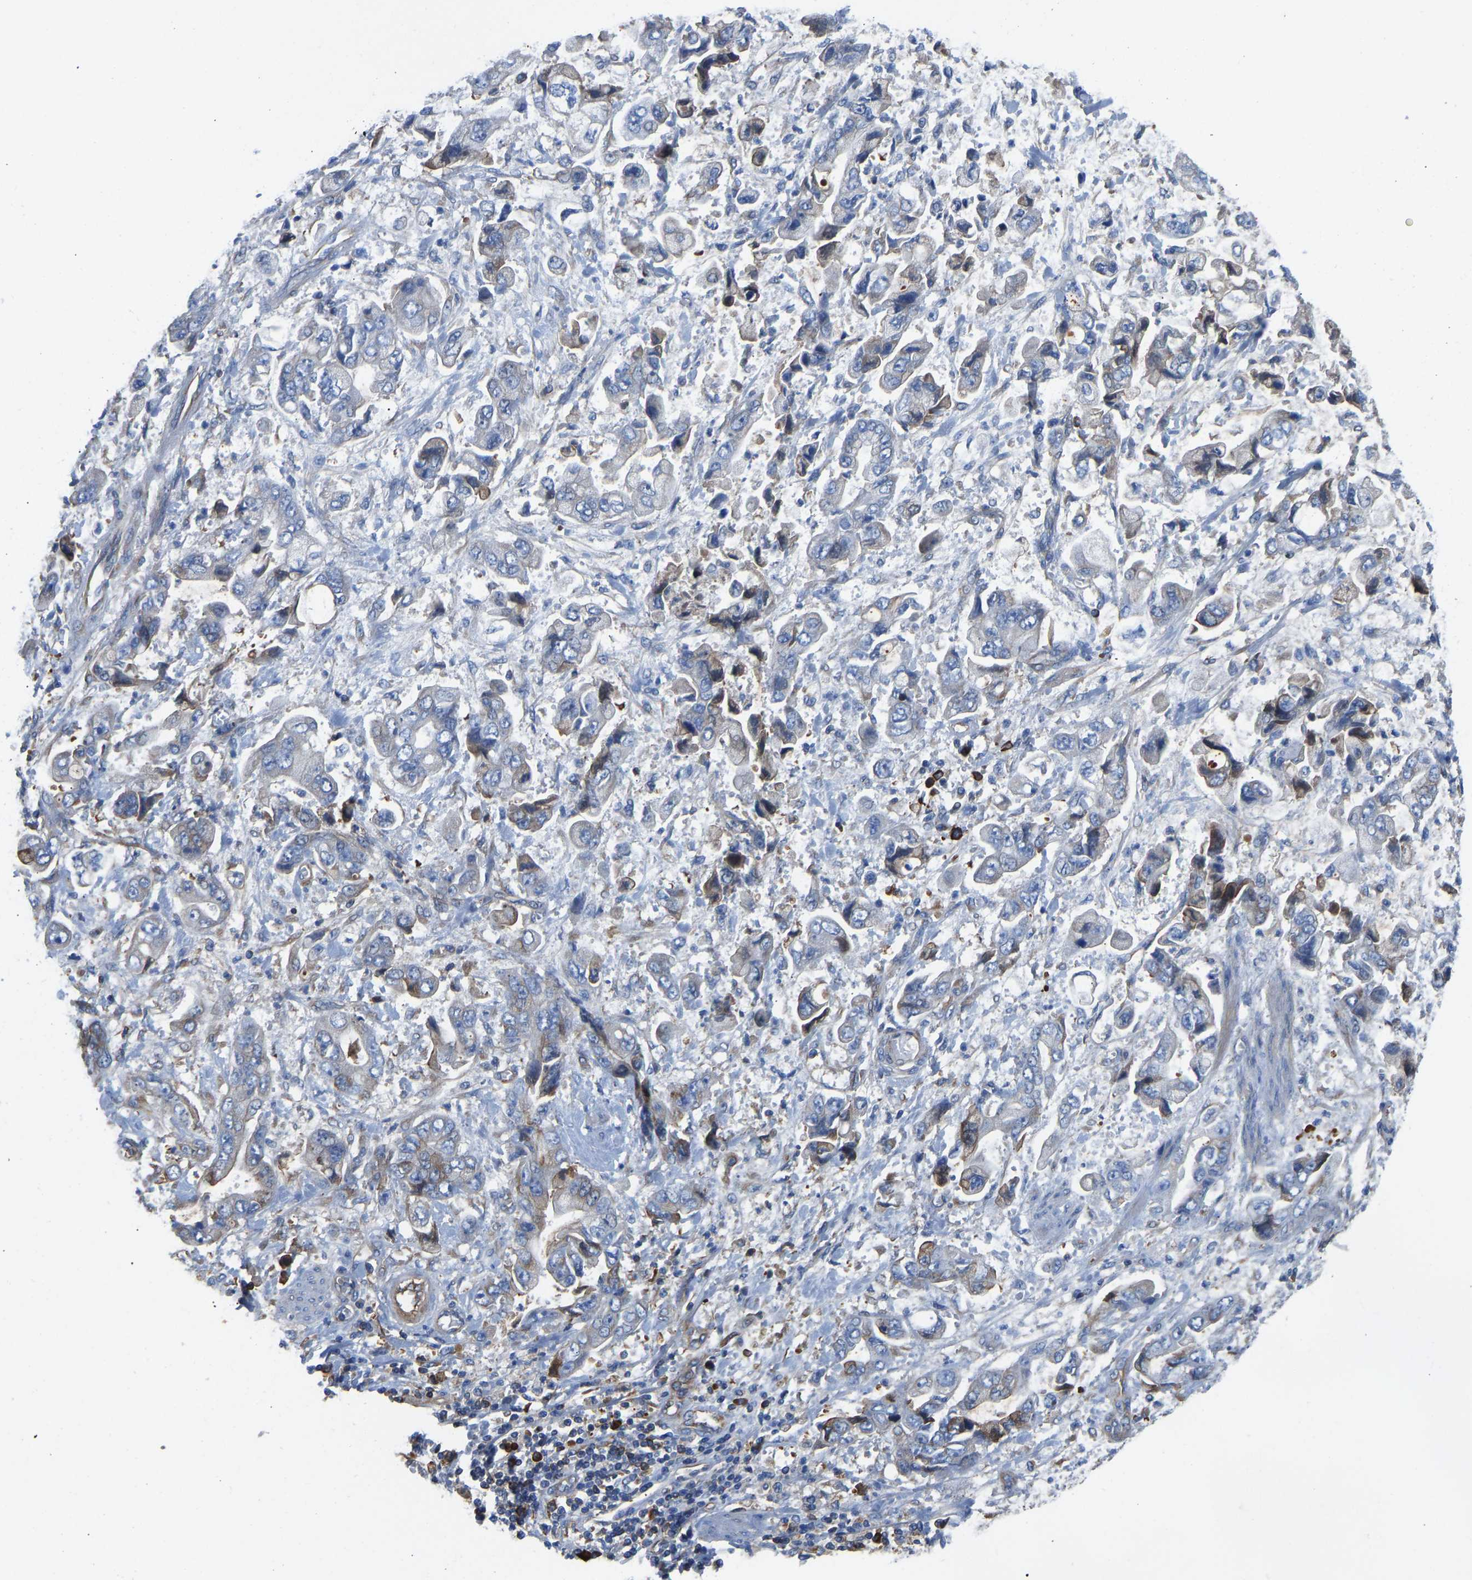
{"staining": {"intensity": "negative", "quantity": "none", "location": "none"}, "tissue": "stomach cancer", "cell_type": "Tumor cells", "image_type": "cancer", "snomed": [{"axis": "morphology", "description": "Normal tissue, NOS"}, {"axis": "morphology", "description": "Adenocarcinoma, NOS"}, {"axis": "topography", "description": "Stomach"}], "caption": "This micrograph is of adenocarcinoma (stomach) stained with immunohistochemistry to label a protein in brown with the nuclei are counter-stained blue. There is no positivity in tumor cells. (IHC, brightfield microscopy, high magnification).", "gene": "HSPG2", "patient": {"sex": "male", "age": 62}}